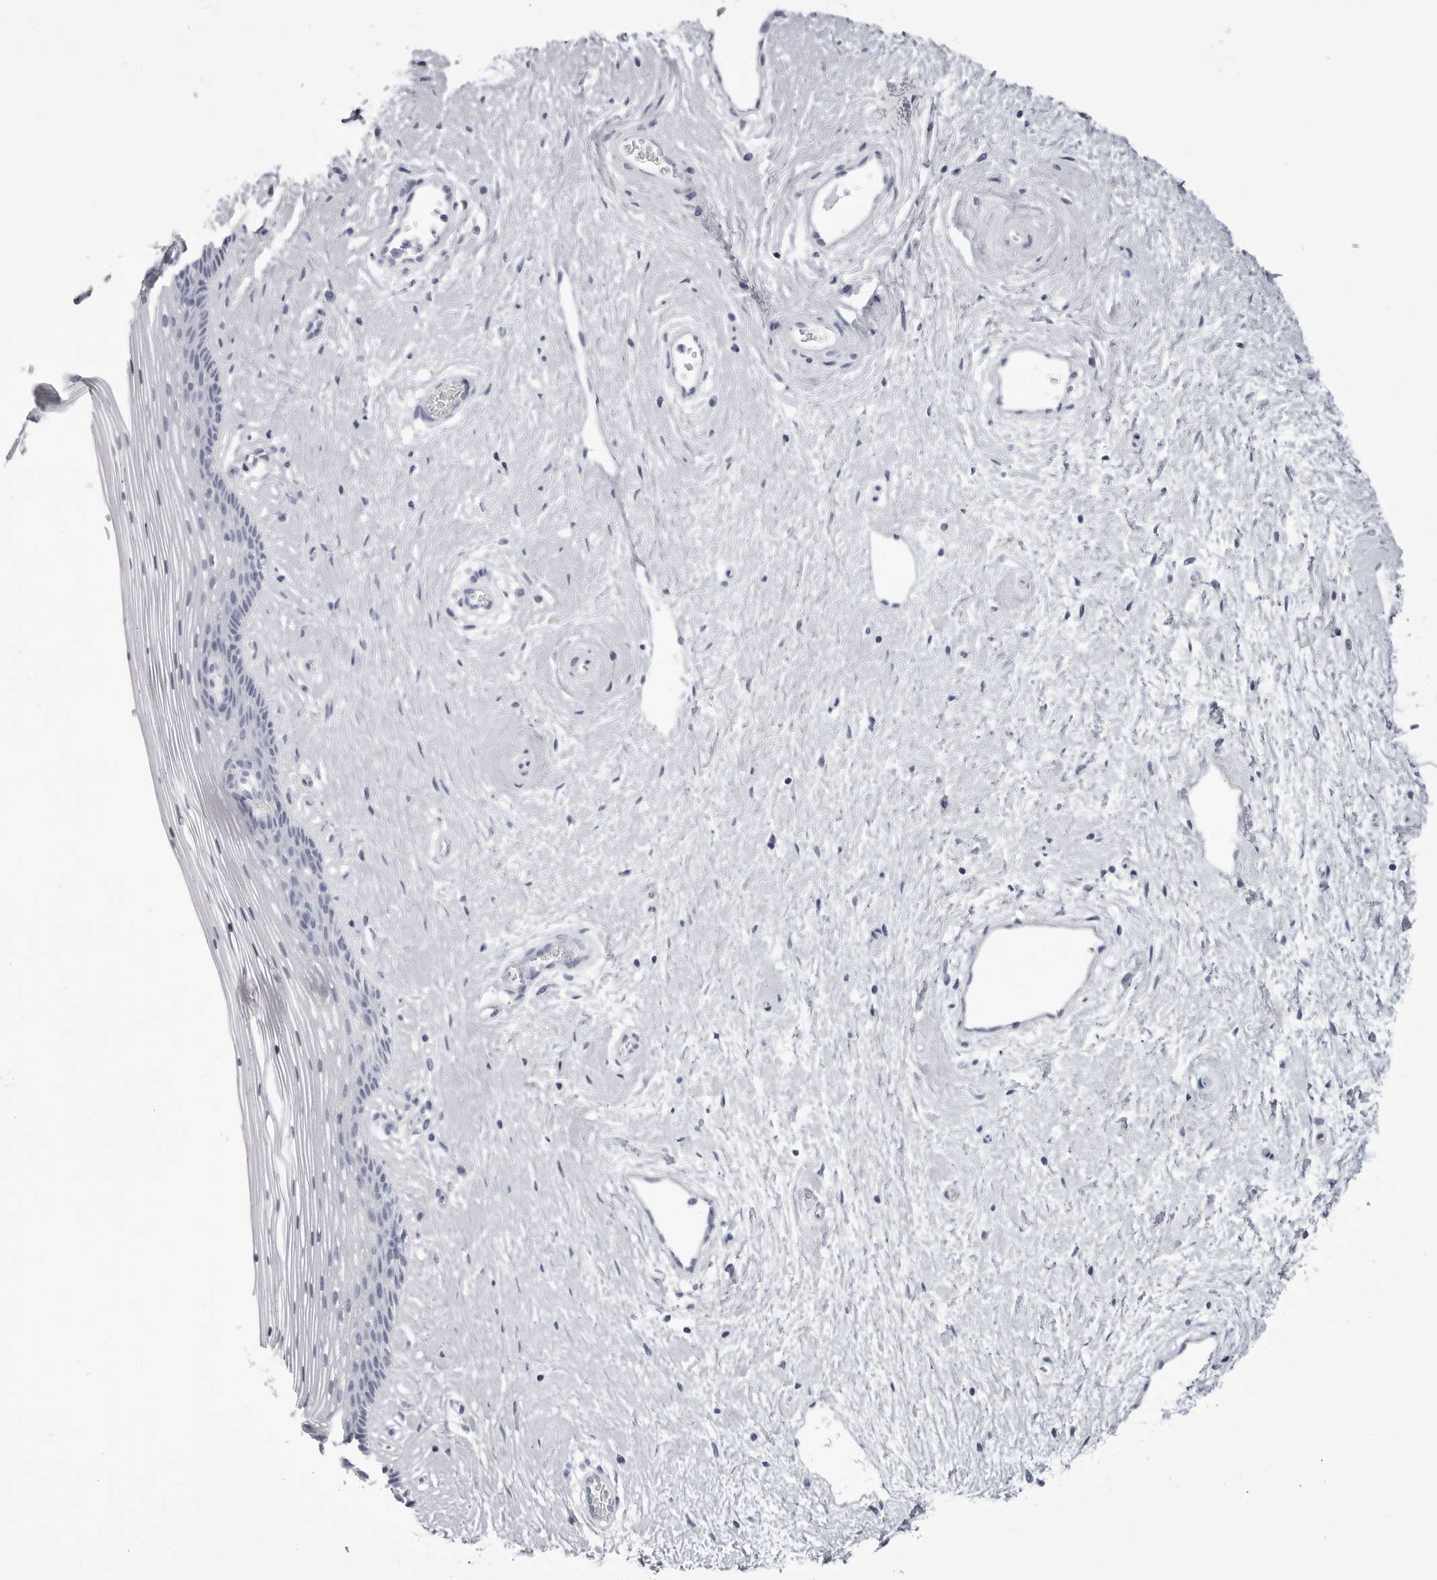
{"staining": {"intensity": "negative", "quantity": "none", "location": "none"}, "tissue": "vagina", "cell_type": "Squamous epithelial cells", "image_type": "normal", "snomed": [{"axis": "morphology", "description": "Normal tissue, NOS"}, {"axis": "topography", "description": "Vagina"}], "caption": "The micrograph shows no significant expression in squamous epithelial cells of vagina.", "gene": "TMOD4", "patient": {"sex": "female", "age": 46}}